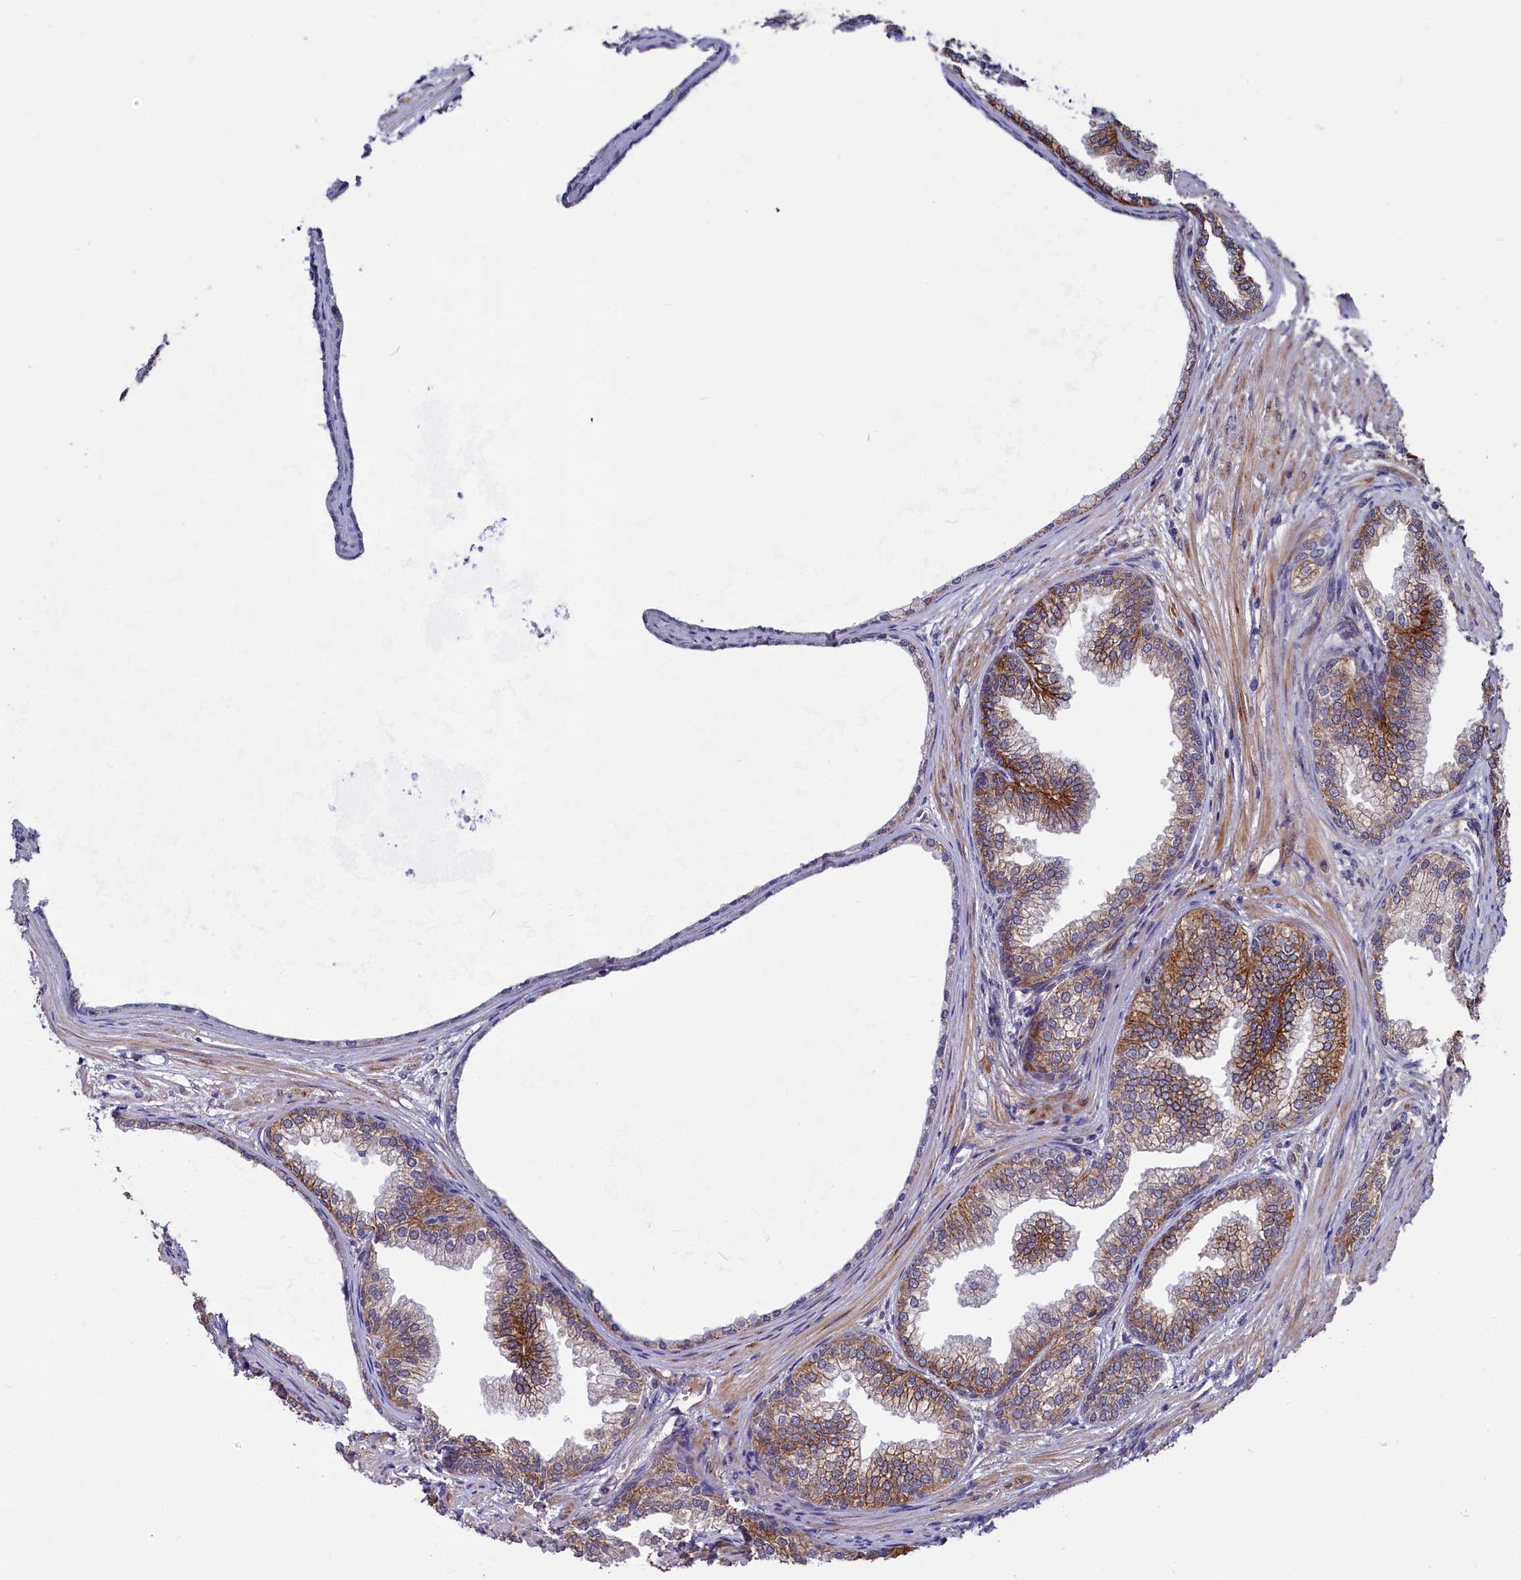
{"staining": {"intensity": "moderate", "quantity": ">75%", "location": "cytoplasmic/membranous"}, "tissue": "prostate", "cell_type": "Glandular cells", "image_type": "normal", "snomed": [{"axis": "morphology", "description": "Normal tissue, NOS"}, {"axis": "topography", "description": "Prostate"}], "caption": "Immunohistochemical staining of unremarkable human prostate demonstrates >75% levels of moderate cytoplasmic/membranous protein expression in about >75% of glandular cells.", "gene": "SLC39A6", "patient": {"sex": "male", "age": 76}}